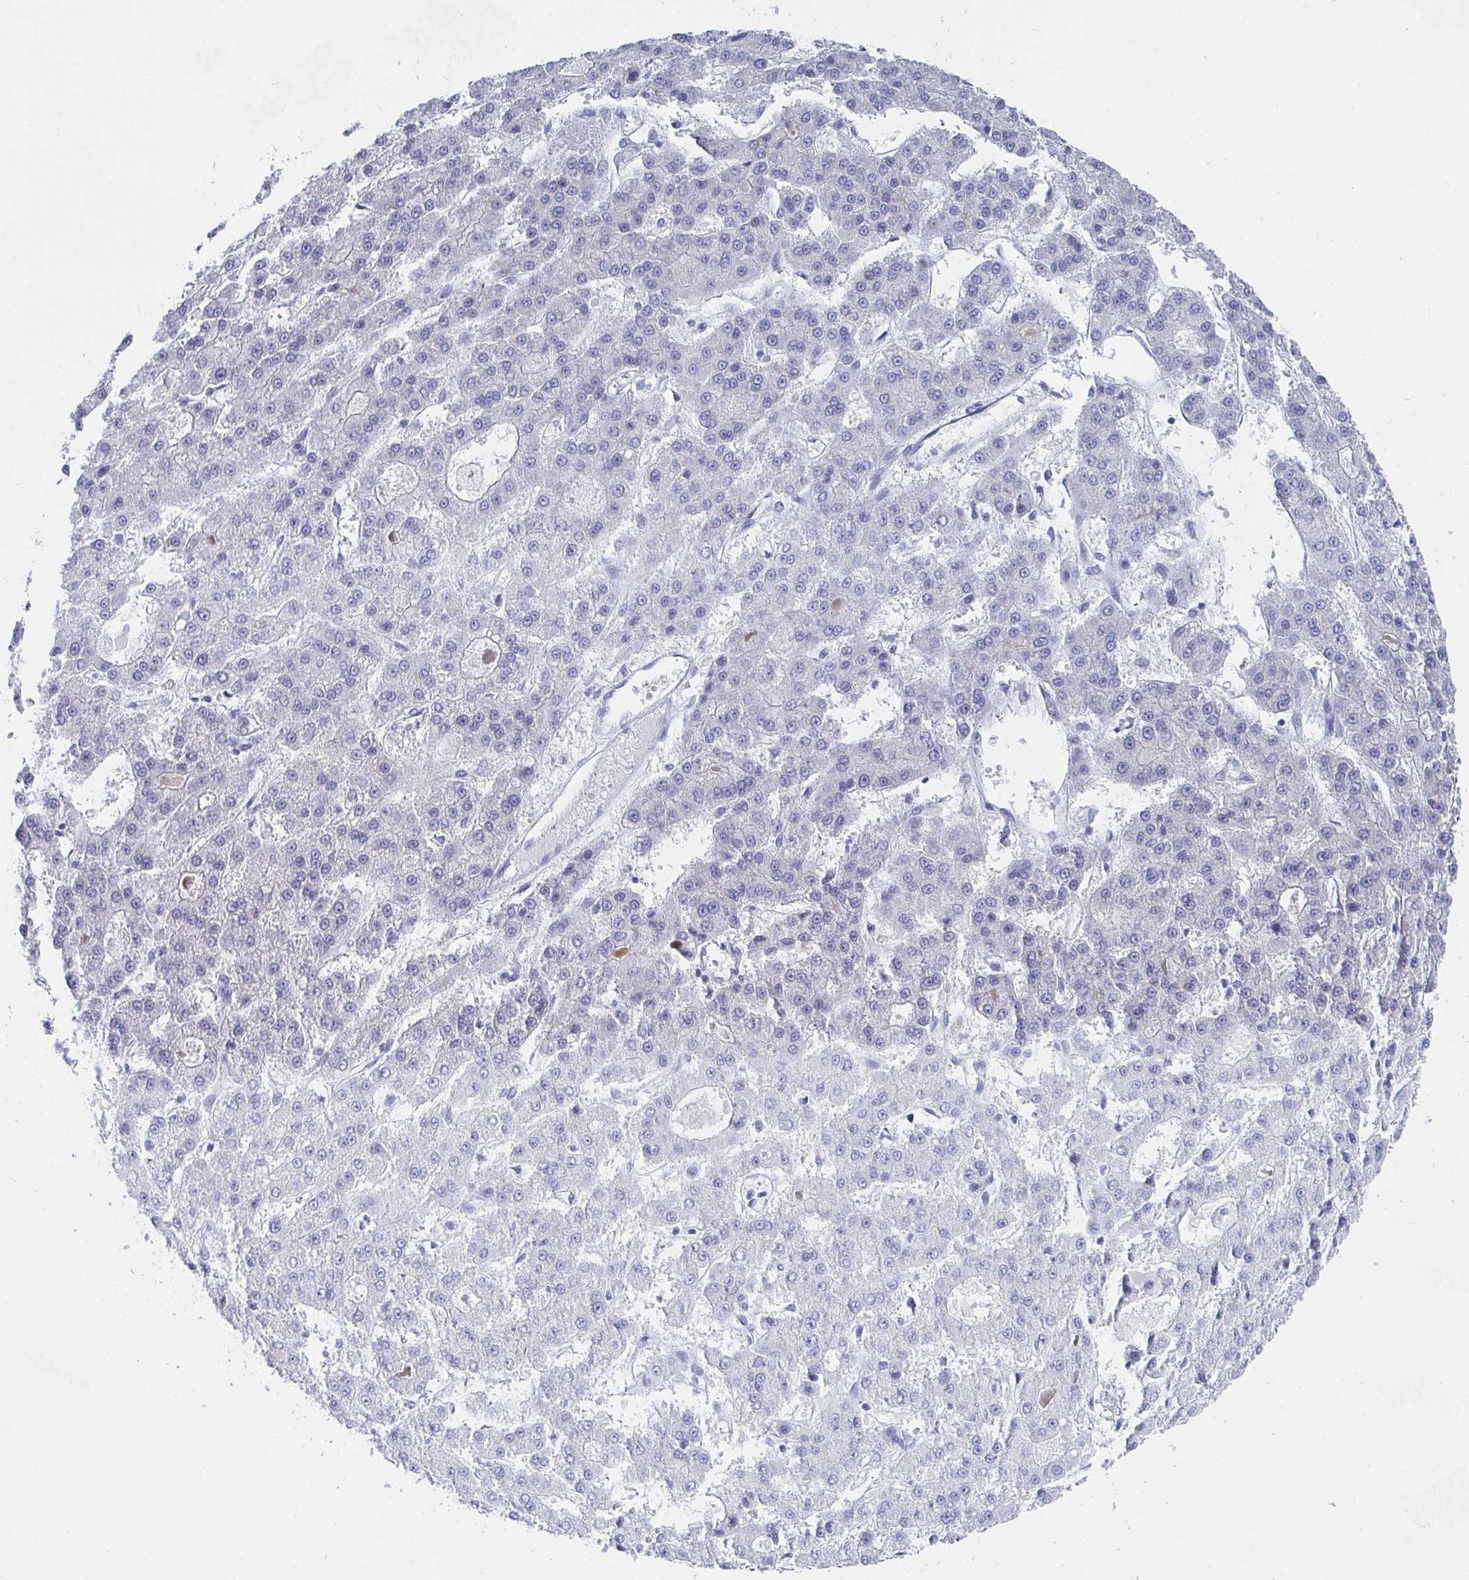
{"staining": {"intensity": "negative", "quantity": "none", "location": "none"}, "tissue": "liver cancer", "cell_type": "Tumor cells", "image_type": "cancer", "snomed": [{"axis": "morphology", "description": "Carcinoma, Hepatocellular, NOS"}, {"axis": "topography", "description": "Liver"}], "caption": "The micrograph exhibits no staining of tumor cells in liver cancer (hepatocellular carcinoma). (Brightfield microscopy of DAB (3,3'-diaminobenzidine) IHC at high magnification).", "gene": "DAOA", "patient": {"sex": "male", "age": 70}}